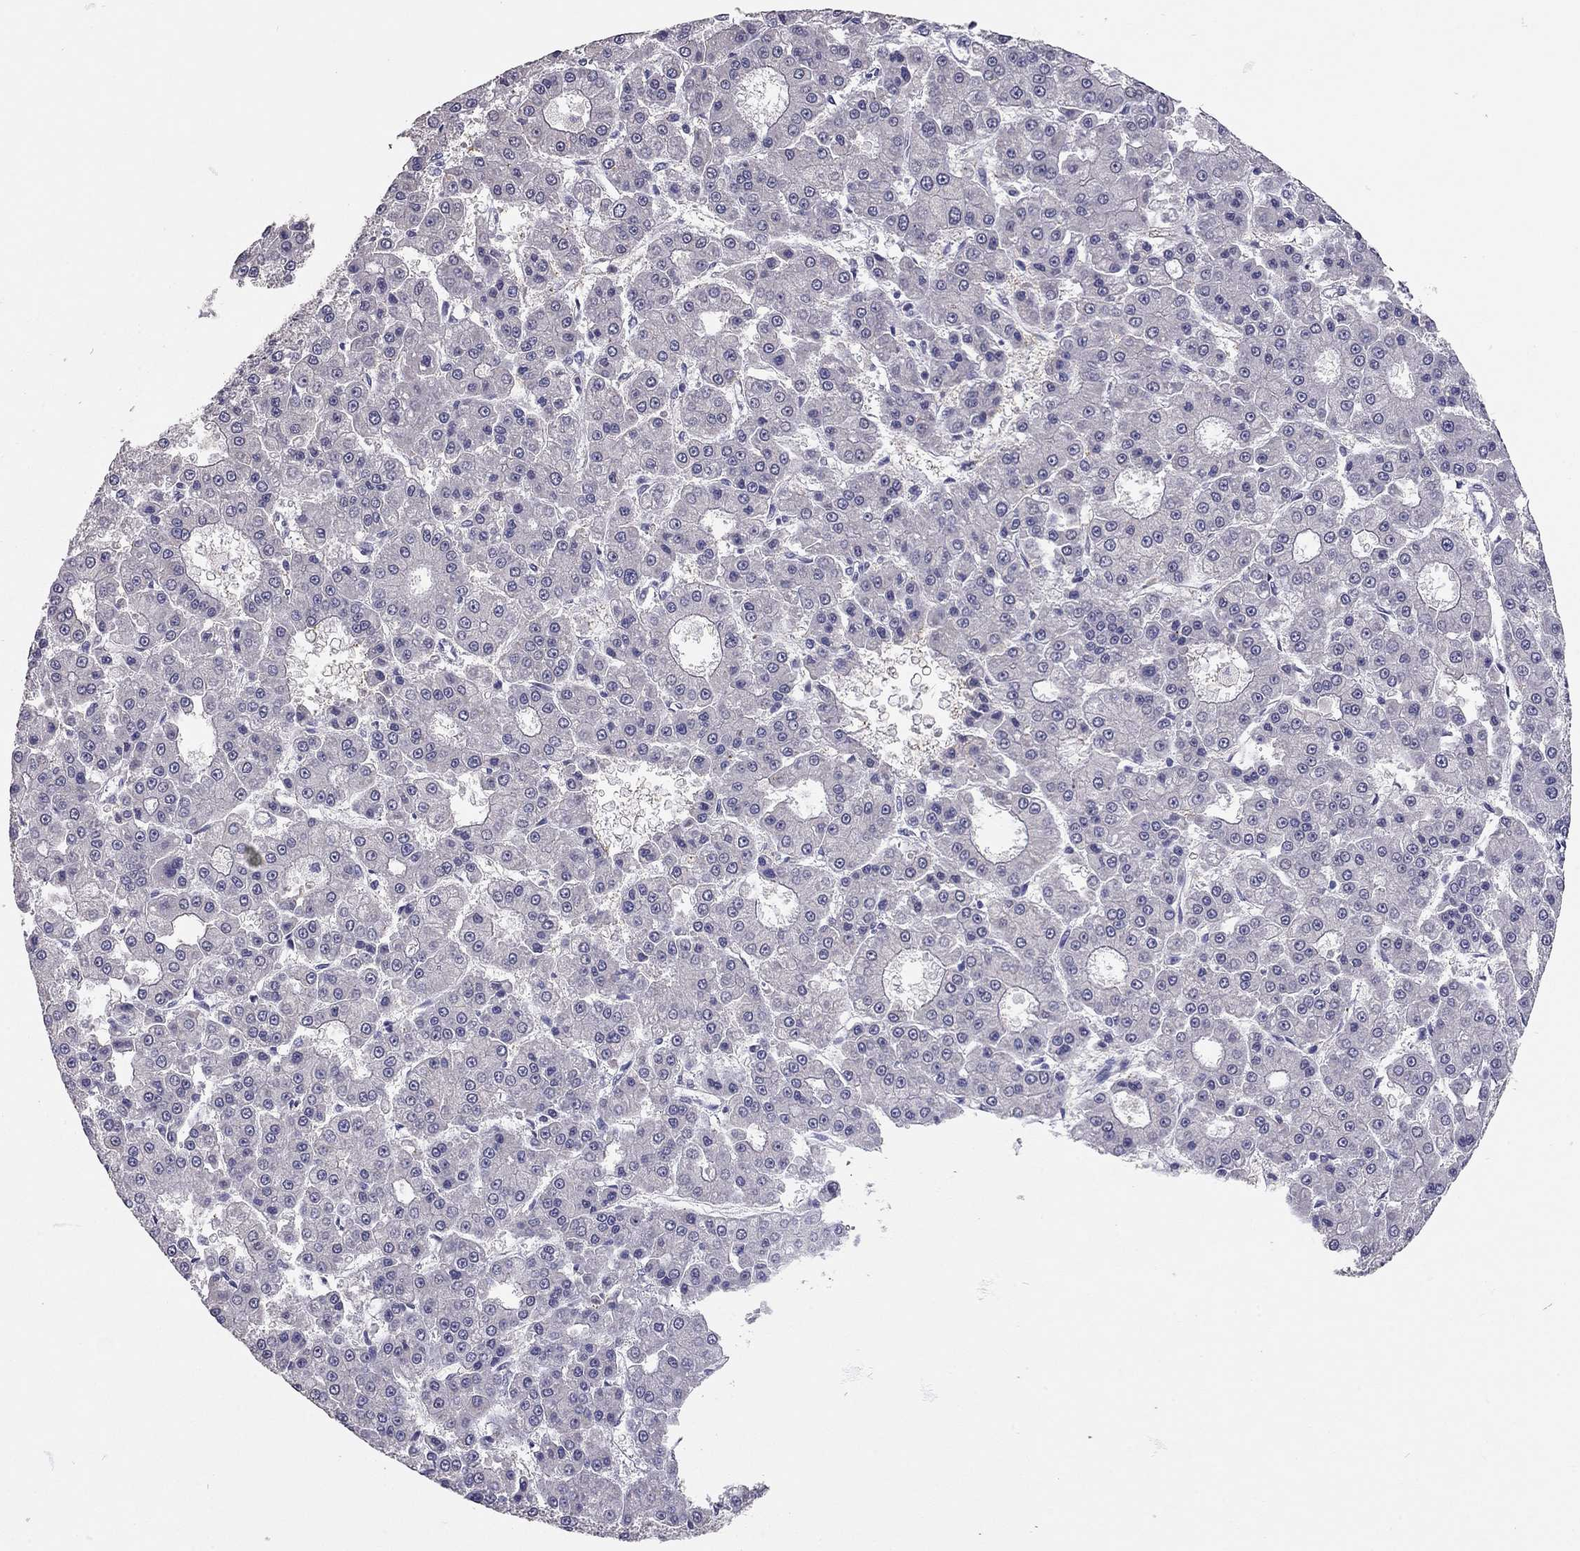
{"staining": {"intensity": "negative", "quantity": "none", "location": "none"}, "tissue": "liver cancer", "cell_type": "Tumor cells", "image_type": "cancer", "snomed": [{"axis": "morphology", "description": "Carcinoma, Hepatocellular, NOS"}, {"axis": "topography", "description": "Liver"}], "caption": "This image is of hepatocellular carcinoma (liver) stained with immunohistochemistry (IHC) to label a protein in brown with the nuclei are counter-stained blue. There is no staining in tumor cells.", "gene": "SCARB1", "patient": {"sex": "male", "age": 70}}